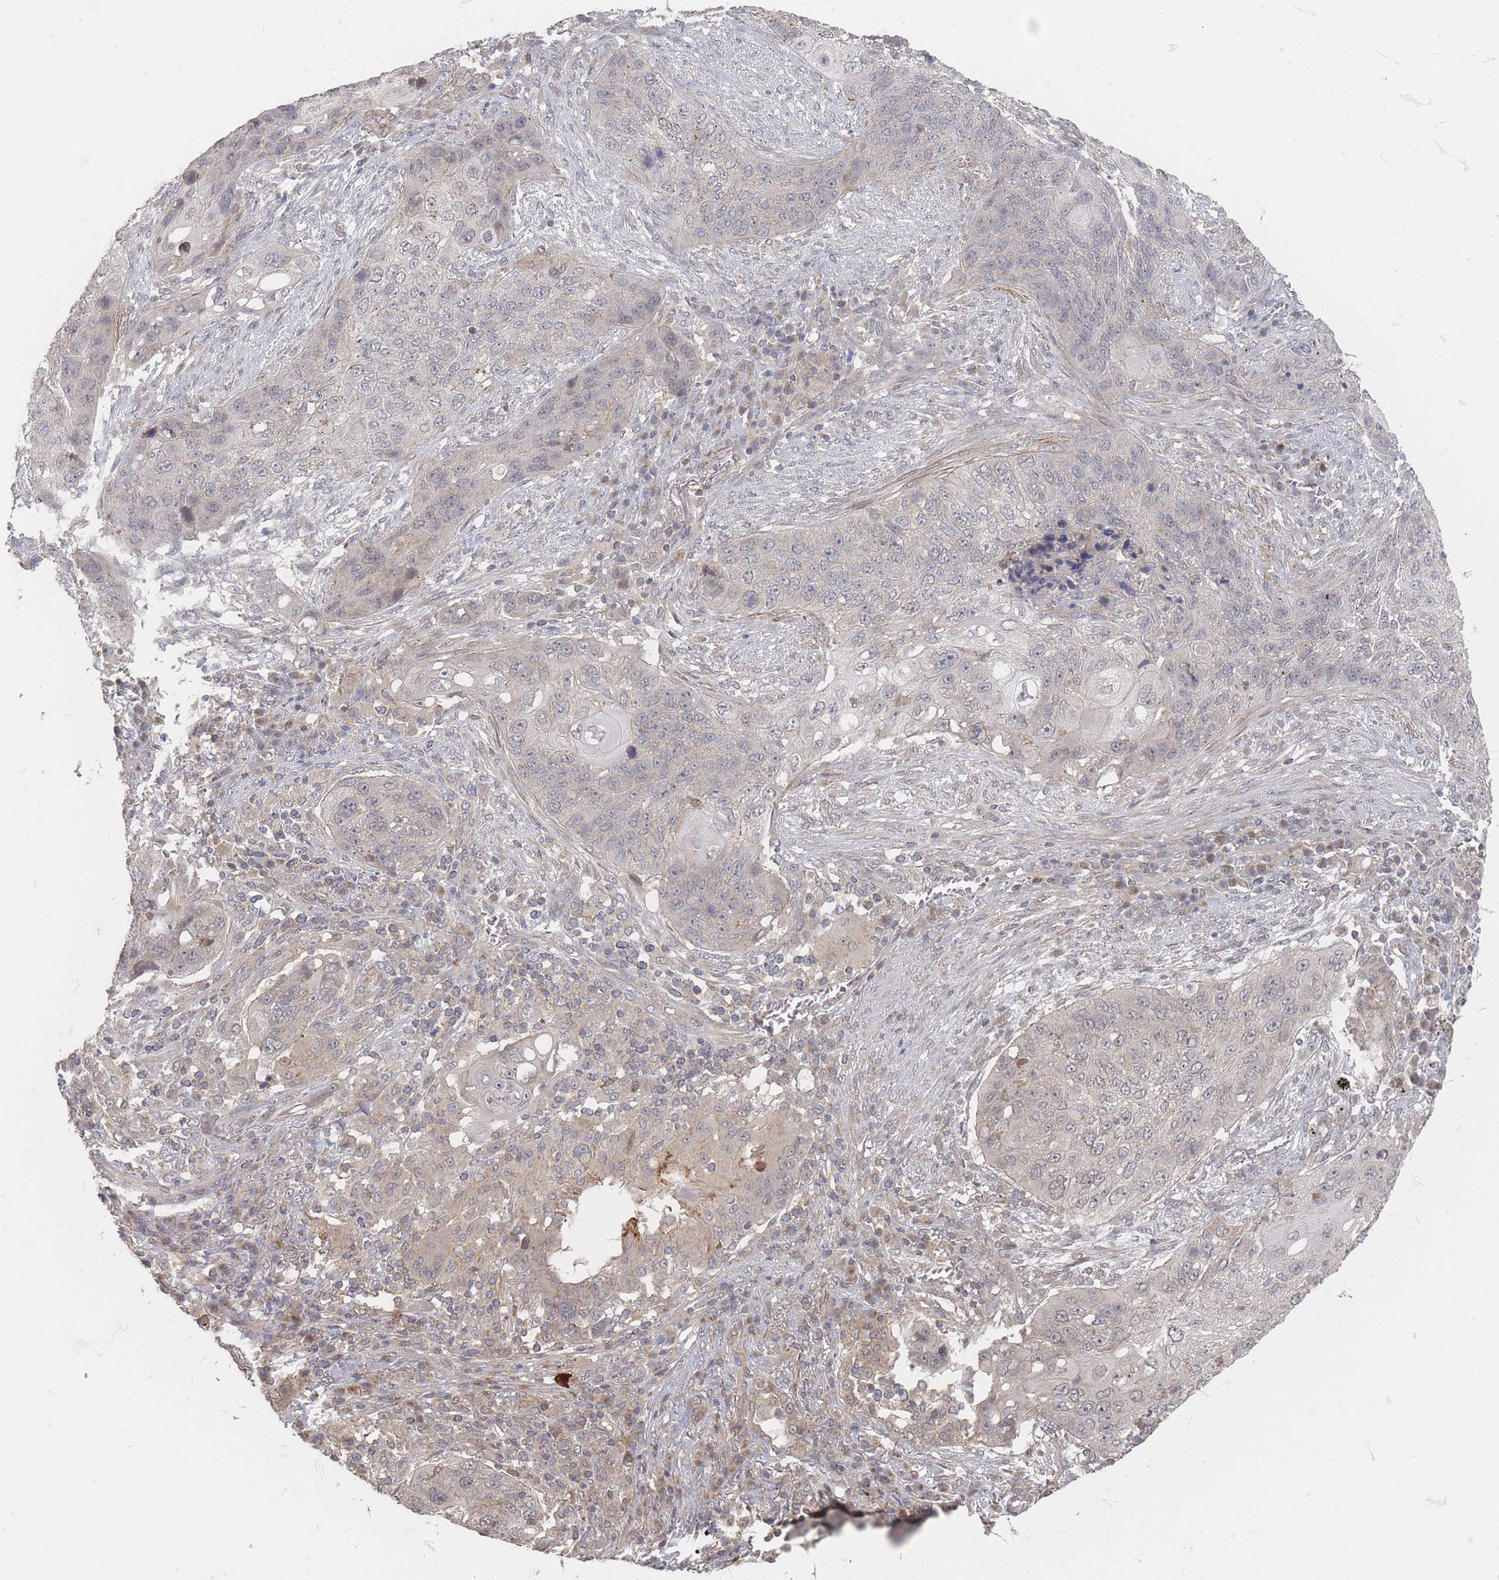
{"staining": {"intensity": "weak", "quantity": "<25%", "location": "cytoplasmic/membranous"}, "tissue": "lung cancer", "cell_type": "Tumor cells", "image_type": "cancer", "snomed": [{"axis": "morphology", "description": "Squamous cell carcinoma, NOS"}, {"axis": "topography", "description": "Lung"}], "caption": "High magnification brightfield microscopy of squamous cell carcinoma (lung) stained with DAB (brown) and counterstained with hematoxylin (blue): tumor cells show no significant expression.", "gene": "GLE1", "patient": {"sex": "female", "age": 63}}